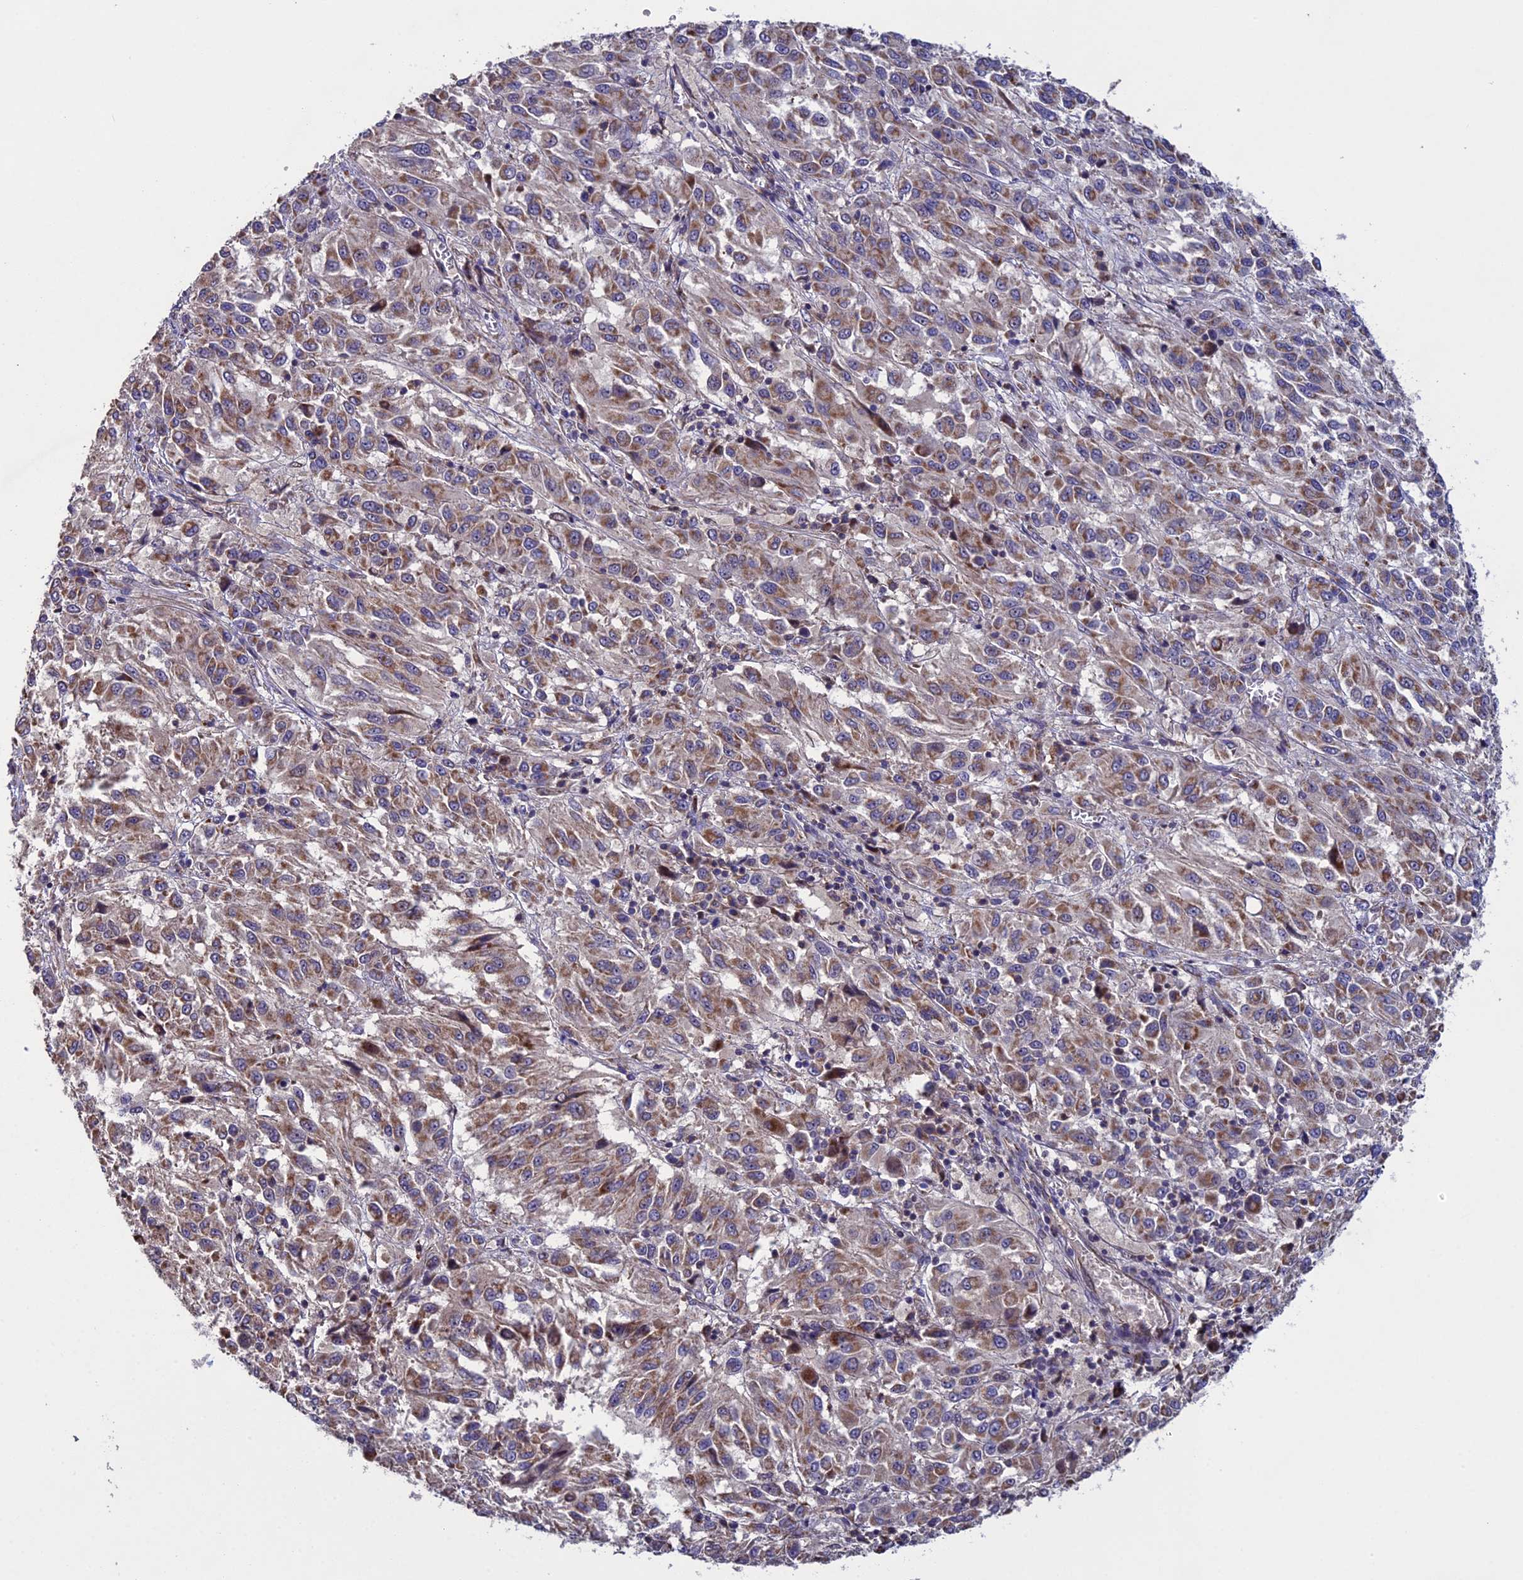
{"staining": {"intensity": "moderate", "quantity": "25%-75%", "location": "cytoplasmic/membranous"}, "tissue": "melanoma", "cell_type": "Tumor cells", "image_type": "cancer", "snomed": [{"axis": "morphology", "description": "Malignant melanoma, Metastatic site"}, {"axis": "topography", "description": "Lung"}], "caption": "Moderate cytoplasmic/membranous staining is seen in about 25%-75% of tumor cells in malignant melanoma (metastatic site).", "gene": "RNF17", "patient": {"sex": "male", "age": 64}}